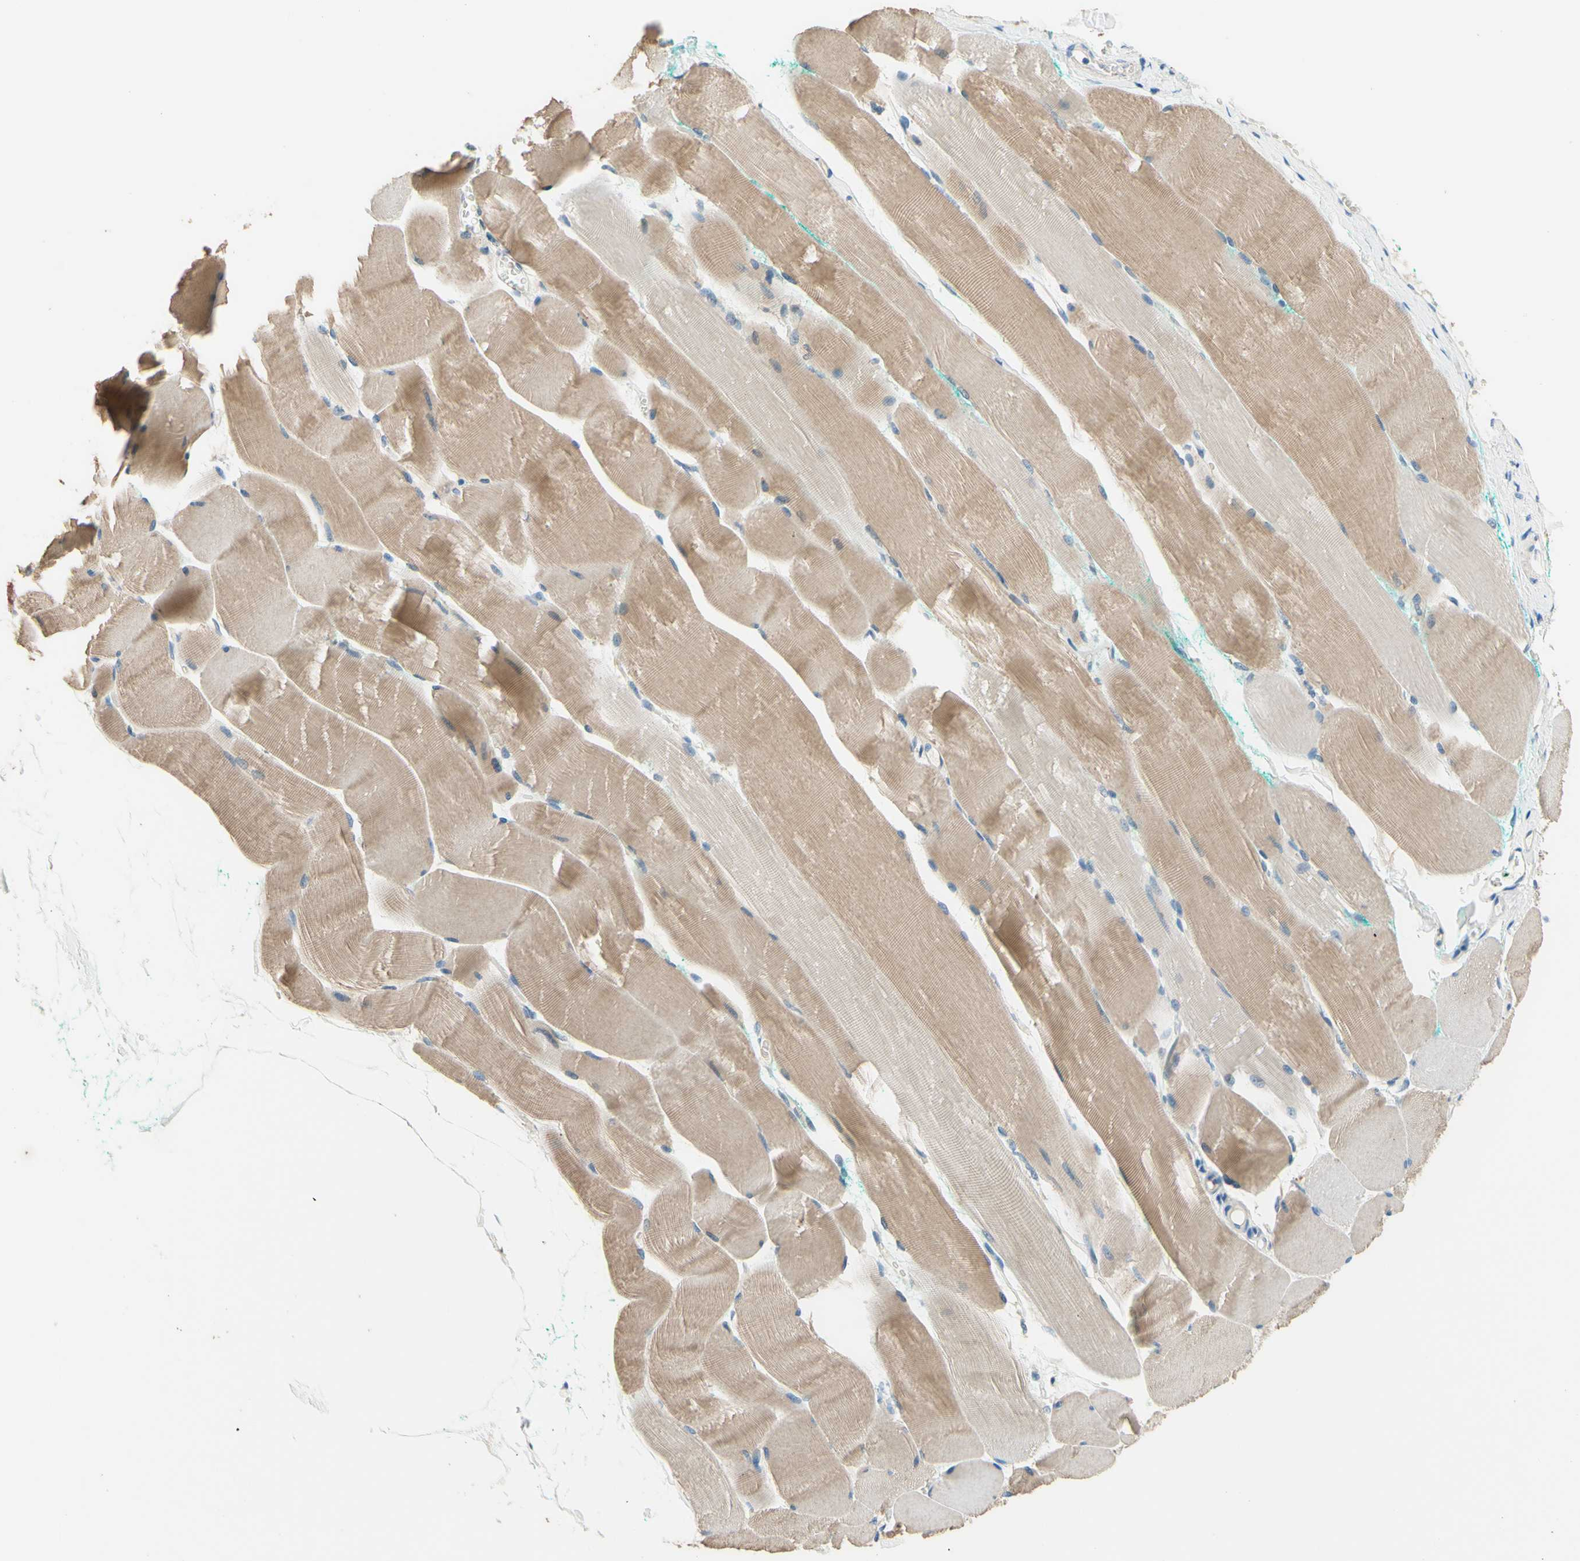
{"staining": {"intensity": "weak", "quantity": ">75%", "location": "cytoplasmic/membranous"}, "tissue": "skeletal muscle", "cell_type": "Myocytes", "image_type": "normal", "snomed": [{"axis": "morphology", "description": "Normal tissue, NOS"}, {"axis": "morphology", "description": "Squamous cell carcinoma, NOS"}, {"axis": "topography", "description": "Skeletal muscle"}], "caption": "IHC micrograph of normal skeletal muscle: human skeletal muscle stained using immunohistochemistry (IHC) exhibits low levels of weak protein expression localized specifically in the cytoplasmic/membranous of myocytes, appearing as a cytoplasmic/membranous brown color.", "gene": "SIGLEC9", "patient": {"sex": "male", "age": 51}}